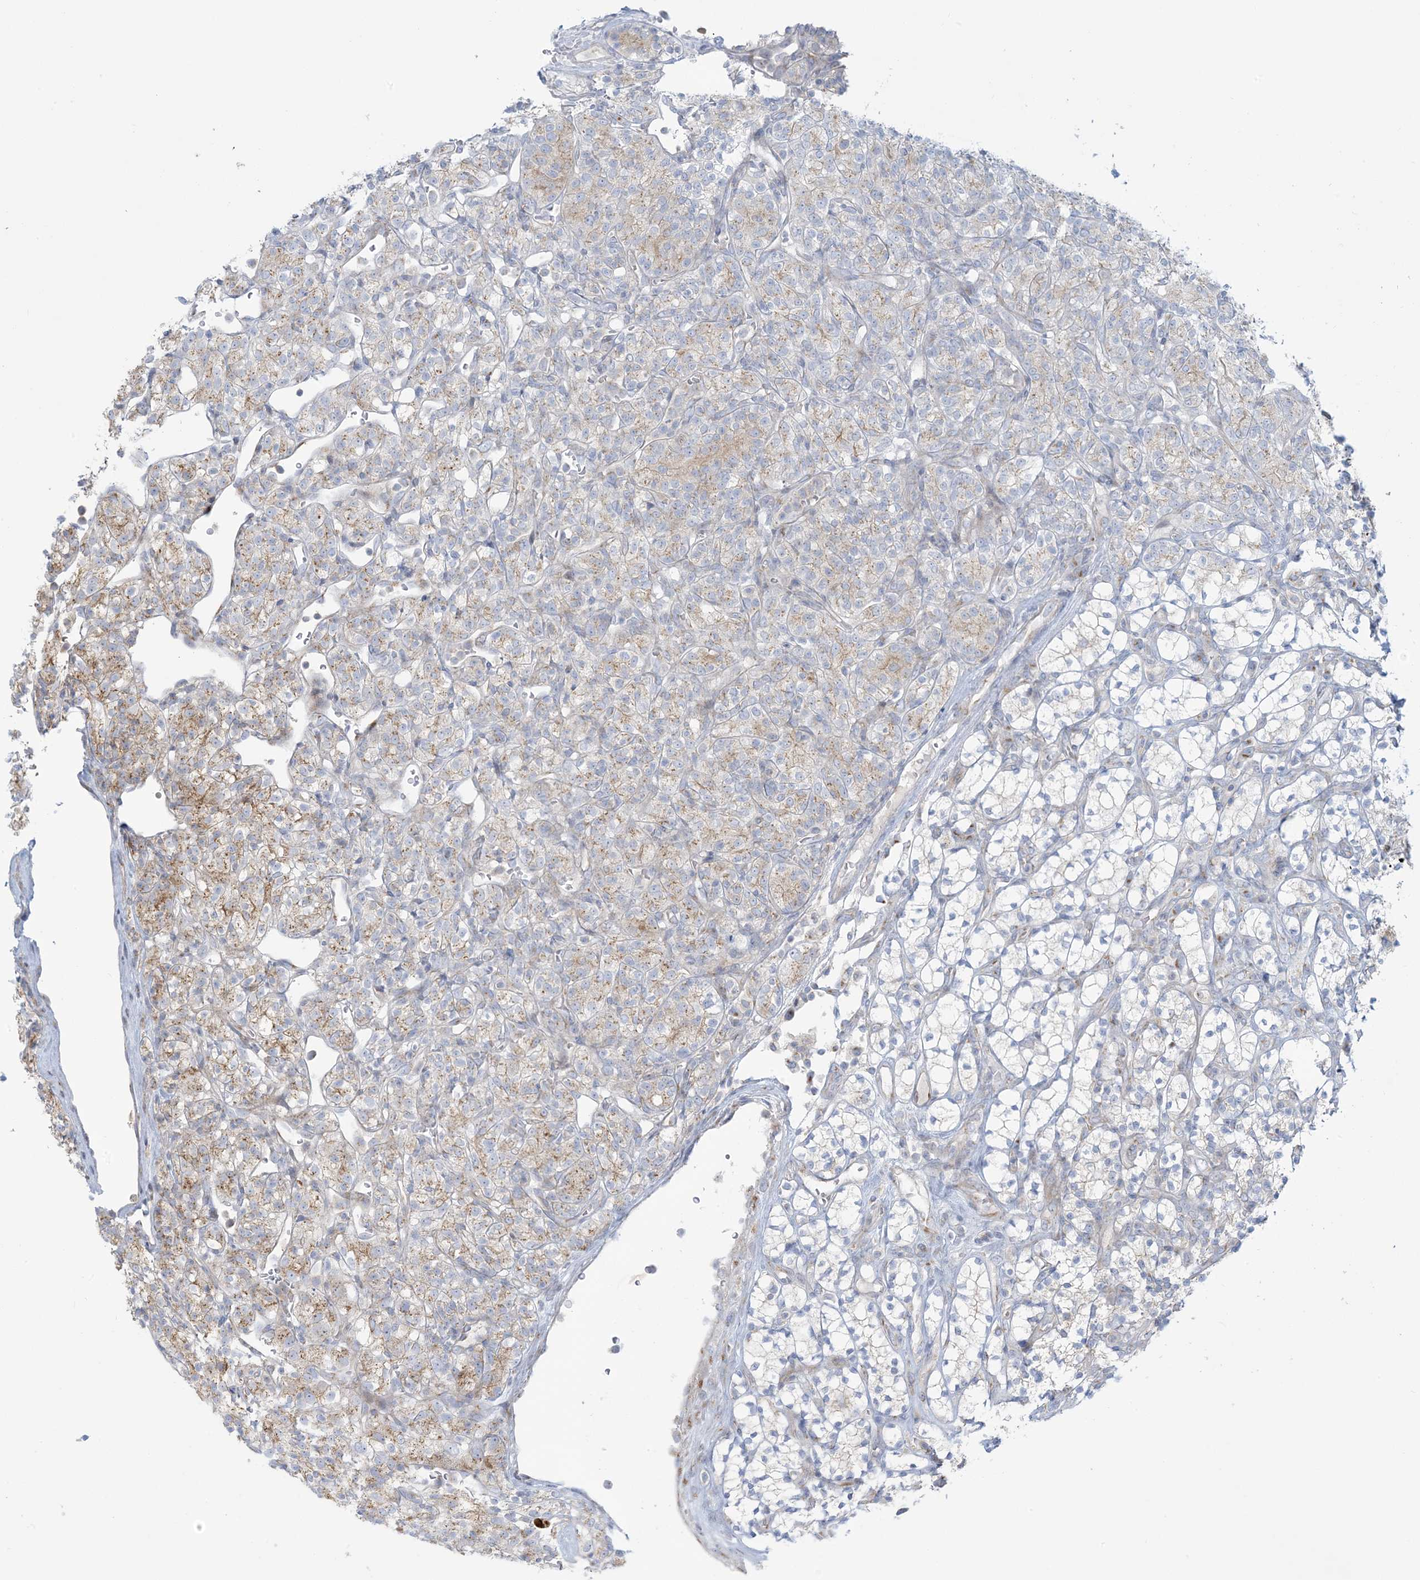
{"staining": {"intensity": "moderate", "quantity": "<25%", "location": "cytoplasmic/membranous"}, "tissue": "renal cancer", "cell_type": "Tumor cells", "image_type": "cancer", "snomed": [{"axis": "morphology", "description": "Adenocarcinoma, NOS"}, {"axis": "topography", "description": "Kidney"}], "caption": "Immunohistochemistry (DAB) staining of human adenocarcinoma (renal) shows moderate cytoplasmic/membranous protein positivity in approximately <25% of tumor cells. (brown staining indicates protein expression, while blue staining denotes nuclei).", "gene": "AFTPH", "patient": {"sex": "male", "age": 77}}